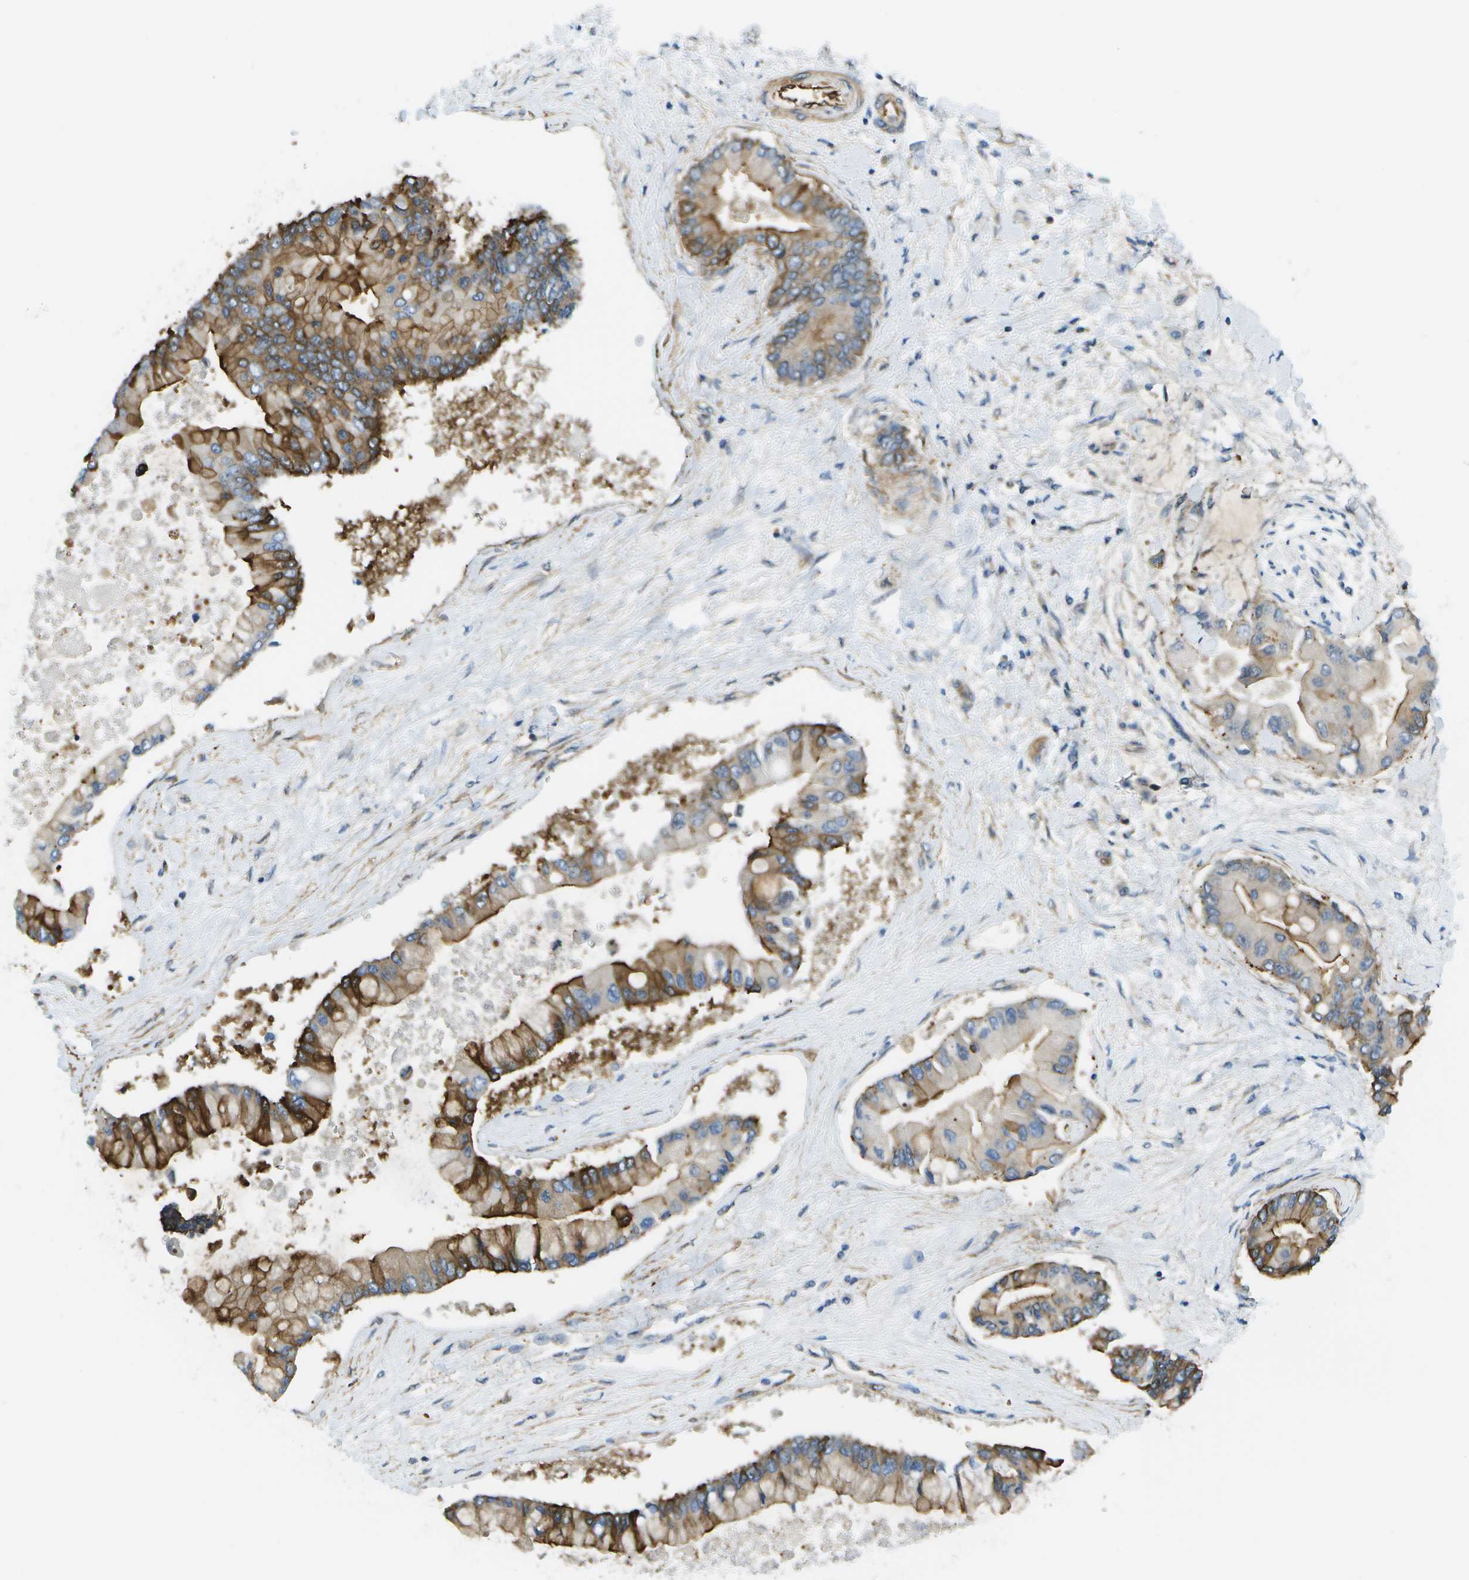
{"staining": {"intensity": "moderate", "quantity": "25%-75%", "location": "cytoplasmic/membranous"}, "tissue": "liver cancer", "cell_type": "Tumor cells", "image_type": "cancer", "snomed": [{"axis": "morphology", "description": "Cholangiocarcinoma"}, {"axis": "topography", "description": "Liver"}], "caption": "Moderate cytoplasmic/membranous staining is seen in approximately 25%-75% of tumor cells in liver cholangiocarcinoma. (DAB (3,3'-diaminobenzidine) = brown stain, brightfield microscopy at high magnification).", "gene": "KIAA0040", "patient": {"sex": "male", "age": 50}}